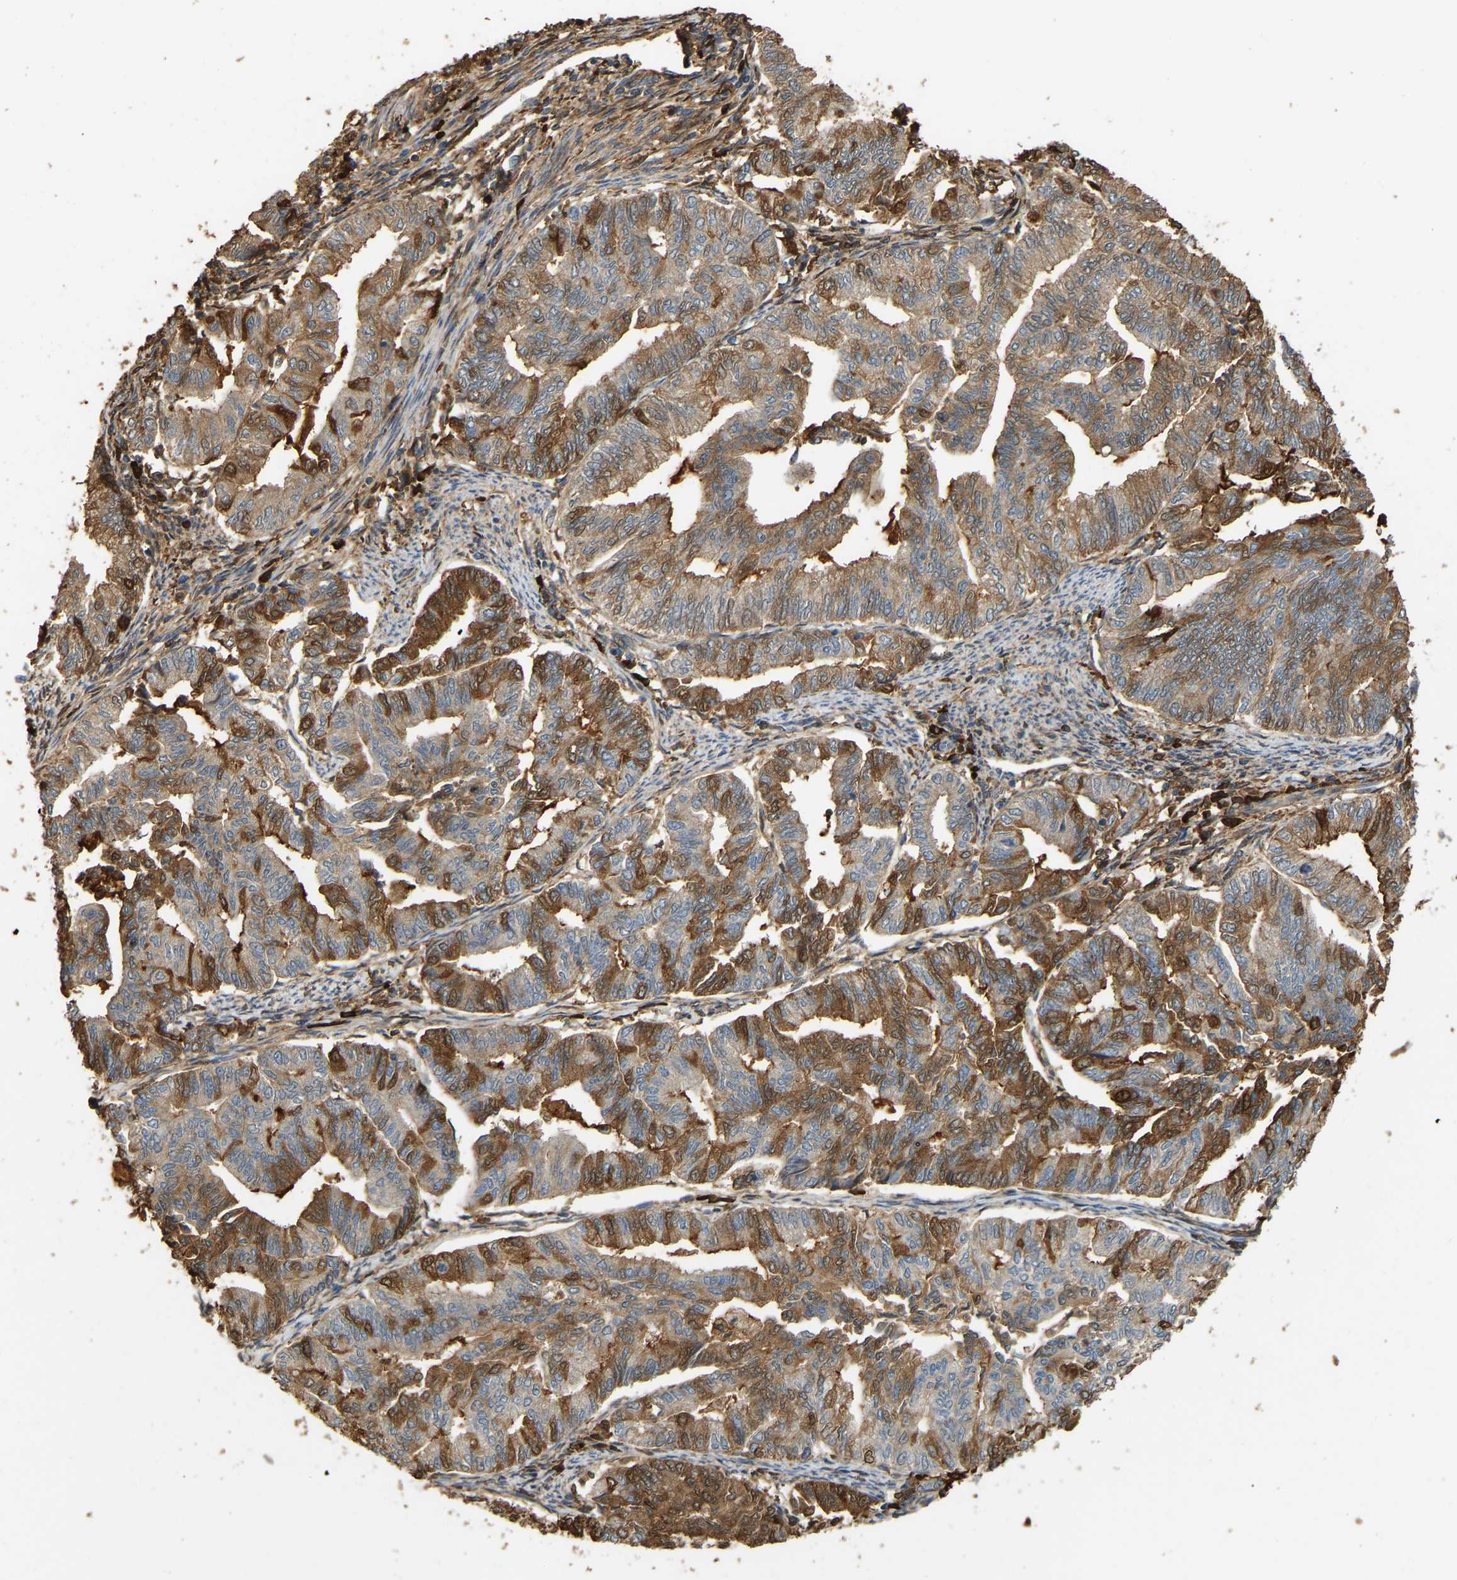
{"staining": {"intensity": "moderate", "quantity": ">75%", "location": "cytoplasmic/membranous"}, "tissue": "endometrial cancer", "cell_type": "Tumor cells", "image_type": "cancer", "snomed": [{"axis": "morphology", "description": "Adenocarcinoma, NOS"}, {"axis": "topography", "description": "Endometrium"}], "caption": "Protein staining reveals moderate cytoplasmic/membranous staining in approximately >75% of tumor cells in endometrial adenocarcinoma. The protein of interest is shown in brown color, while the nuclei are stained blue.", "gene": "TMEM268", "patient": {"sex": "female", "age": 79}}